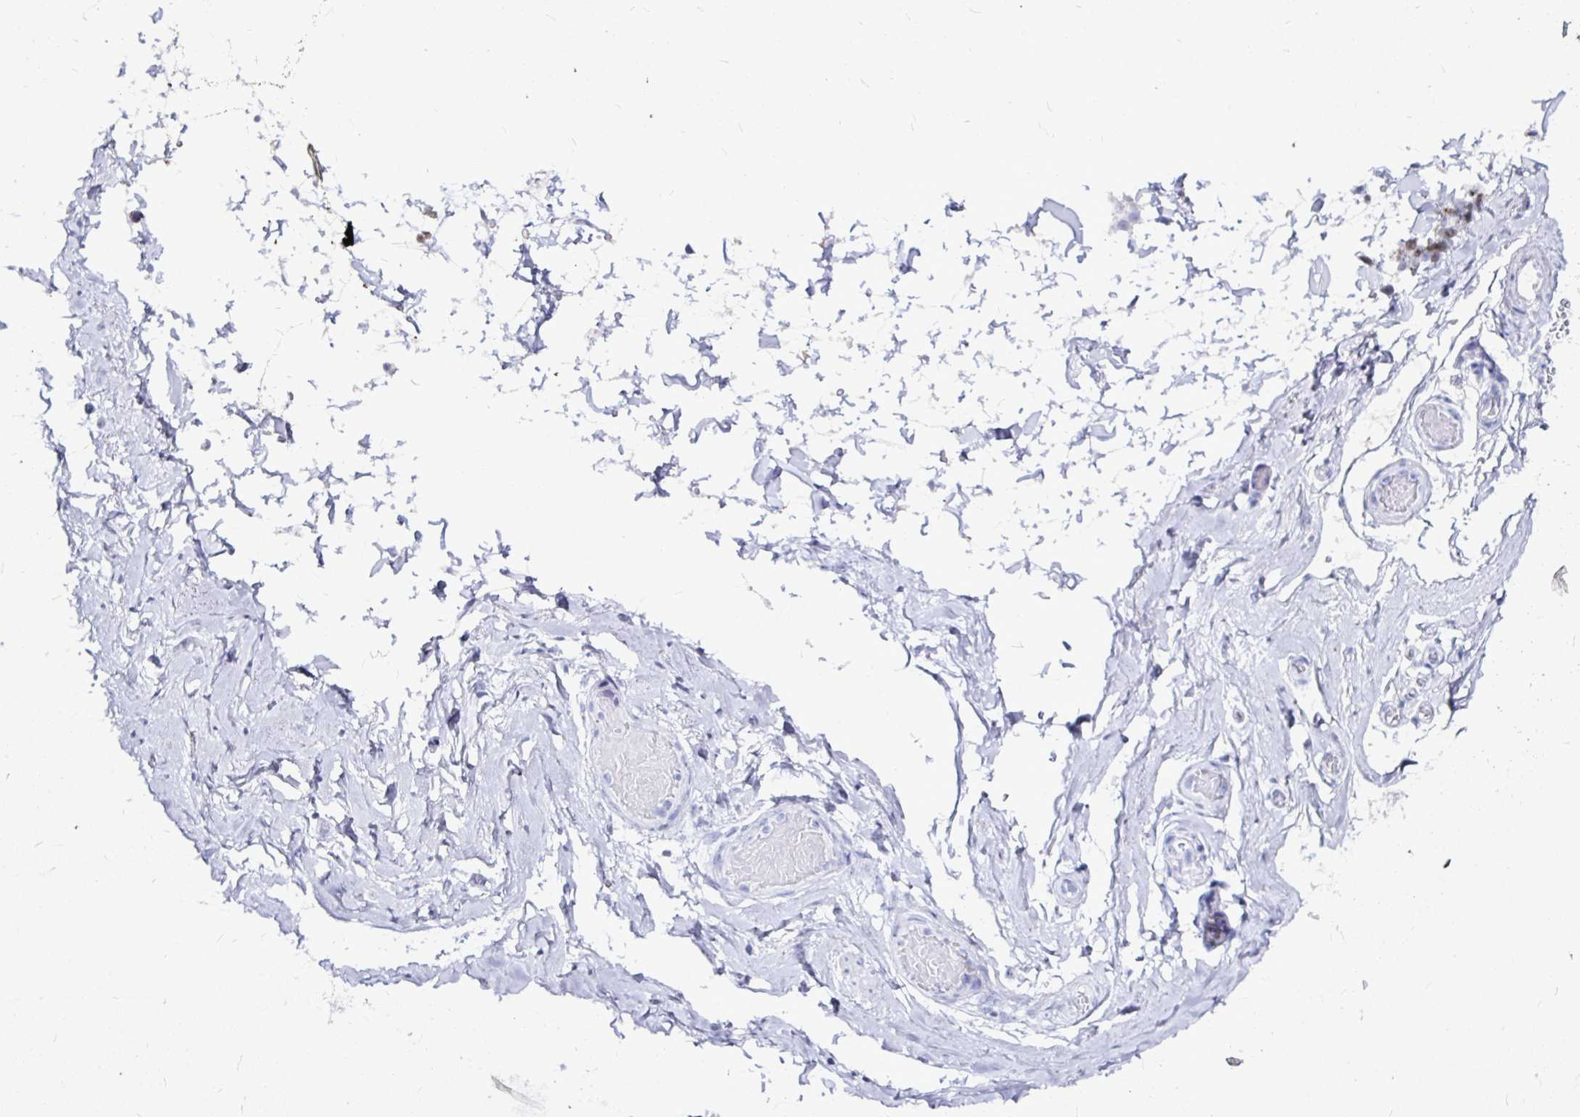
{"staining": {"intensity": "negative", "quantity": "none", "location": "none"}, "tissue": "adipose tissue", "cell_type": "Adipocytes", "image_type": "normal", "snomed": [{"axis": "morphology", "description": "Normal tissue, NOS"}, {"axis": "topography", "description": "Epididymis, spermatic cord, NOS"}, {"axis": "topography", "description": "Epididymis"}, {"axis": "topography", "description": "Peripheral nerve tissue"}], "caption": "Immunohistochemistry (IHC) of unremarkable human adipose tissue displays no expression in adipocytes. (Brightfield microscopy of DAB immunohistochemistry (IHC) at high magnification).", "gene": "LUZP4", "patient": {"sex": "male", "age": 29}}